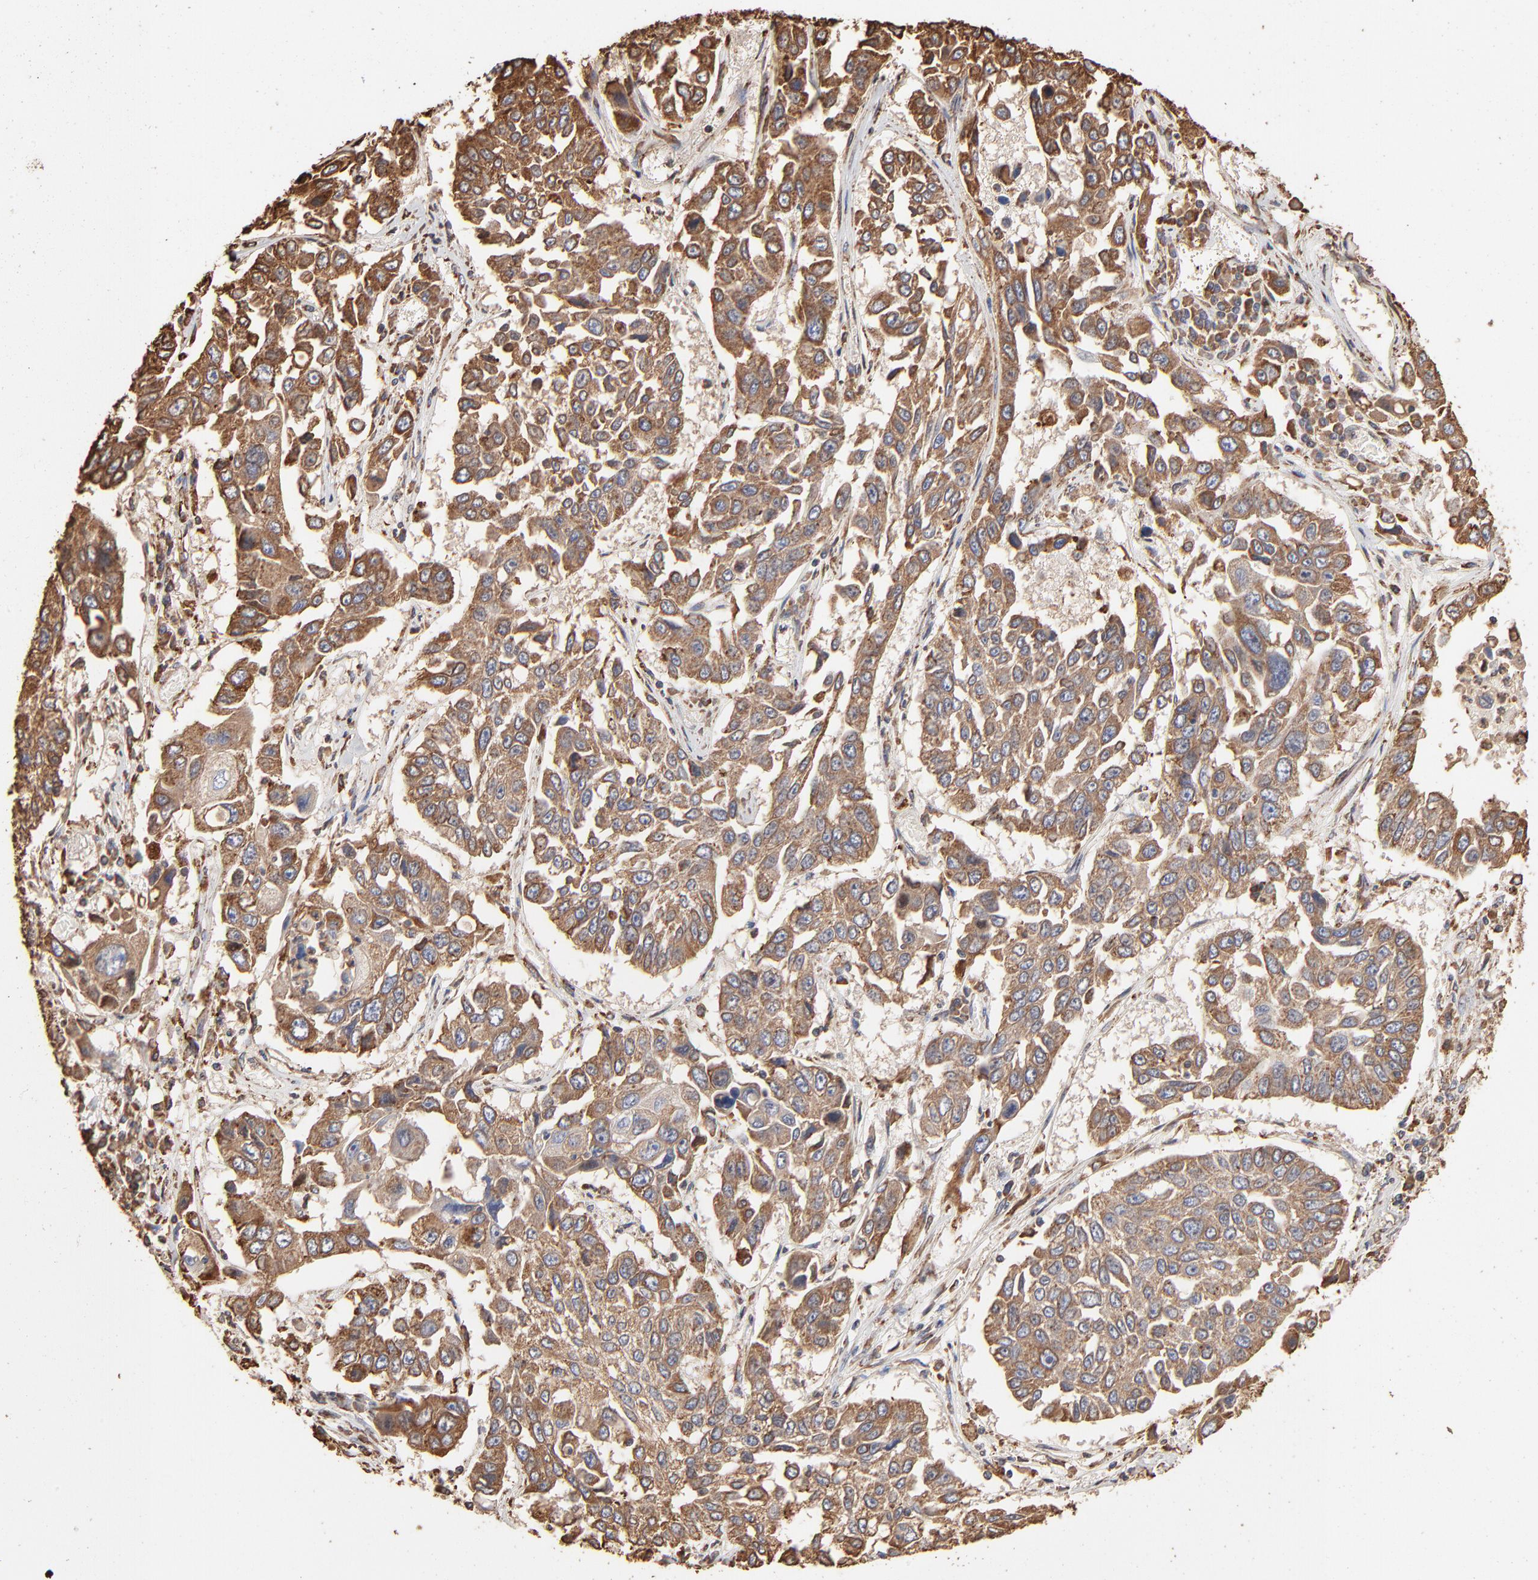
{"staining": {"intensity": "moderate", "quantity": ">75%", "location": "cytoplasmic/membranous"}, "tissue": "lung cancer", "cell_type": "Tumor cells", "image_type": "cancer", "snomed": [{"axis": "morphology", "description": "Squamous cell carcinoma, NOS"}, {"axis": "topography", "description": "Lung"}], "caption": "Squamous cell carcinoma (lung) stained with a protein marker displays moderate staining in tumor cells.", "gene": "PDIA3", "patient": {"sex": "male", "age": 71}}